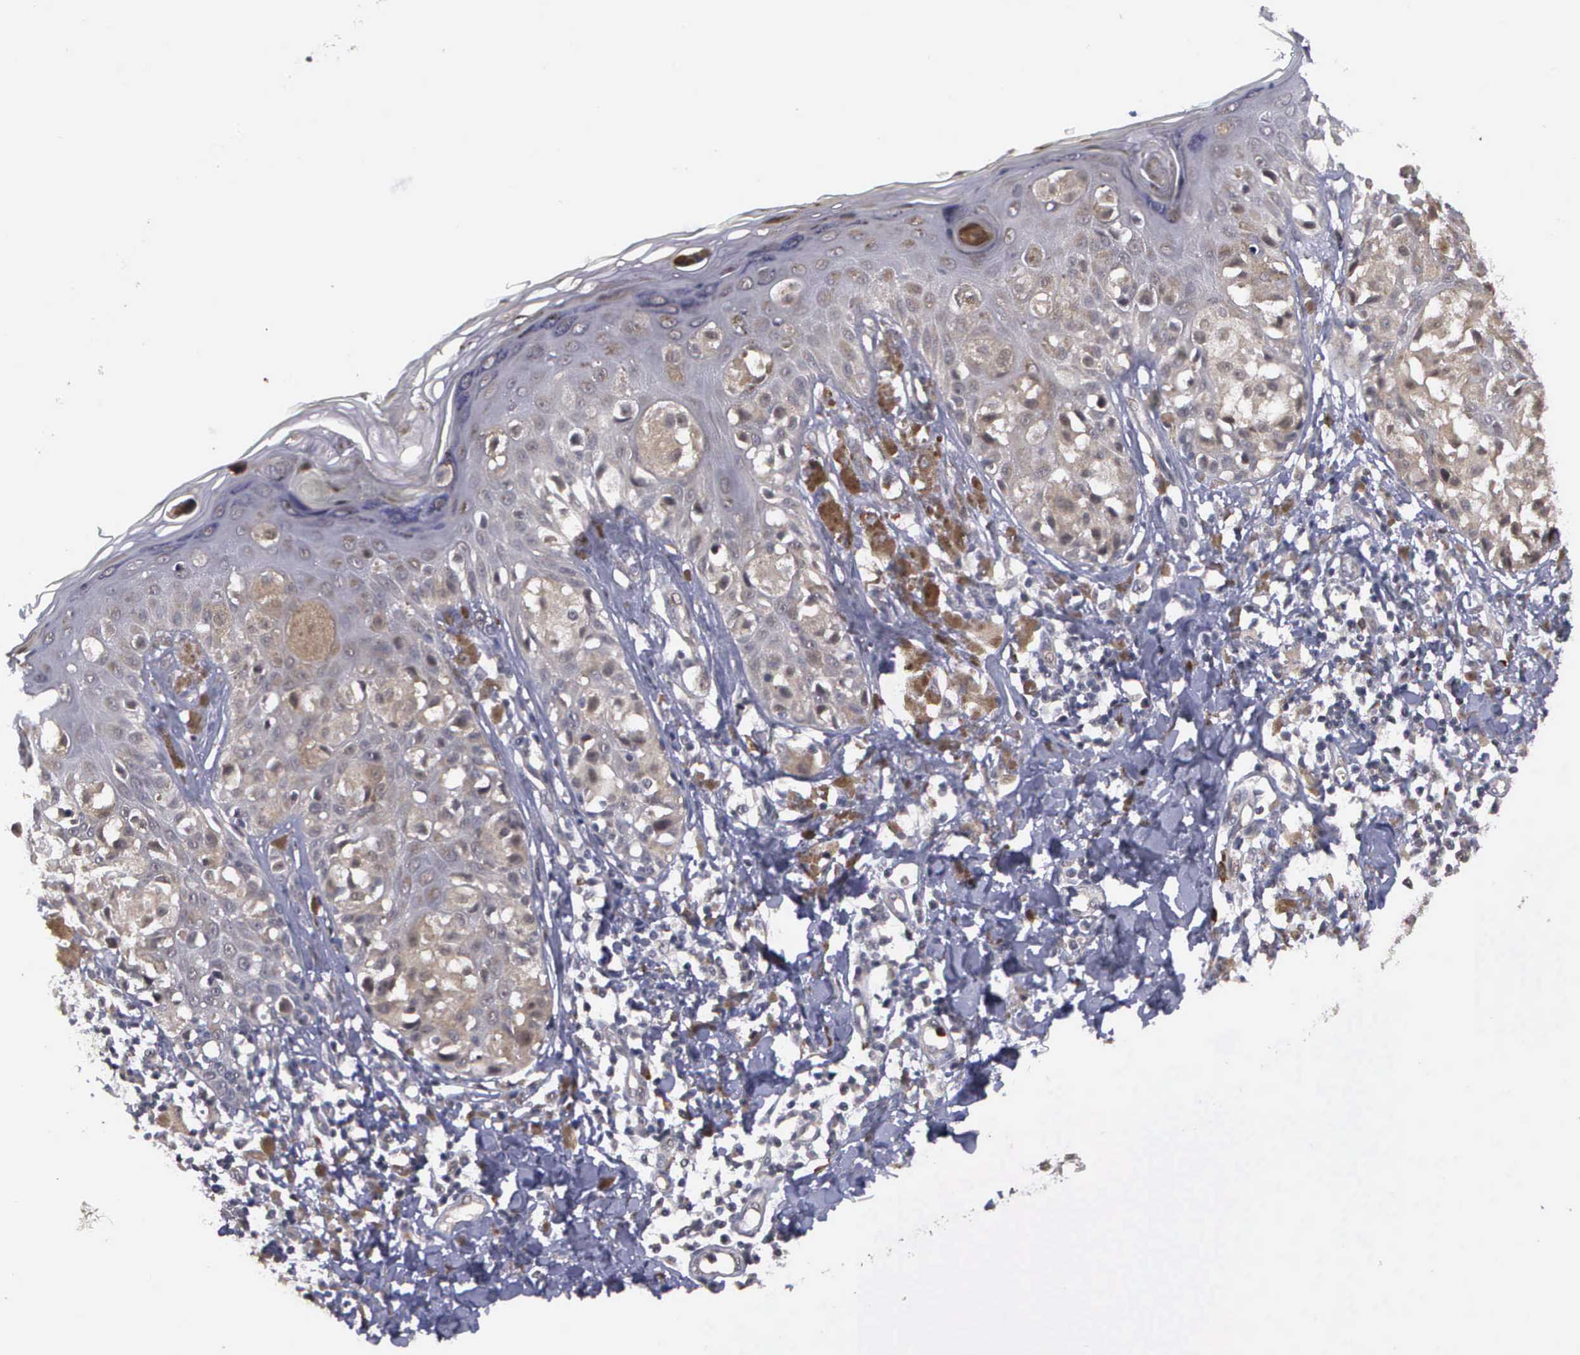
{"staining": {"intensity": "weak", "quantity": "25%-75%", "location": "cytoplasmic/membranous"}, "tissue": "melanoma", "cell_type": "Tumor cells", "image_type": "cancer", "snomed": [{"axis": "morphology", "description": "Malignant melanoma, NOS"}, {"axis": "topography", "description": "Skin"}], "caption": "A brown stain labels weak cytoplasmic/membranous positivity of a protein in human melanoma tumor cells.", "gene": "MAP3K9", "patient": {"sex": "female", "age": 55}}